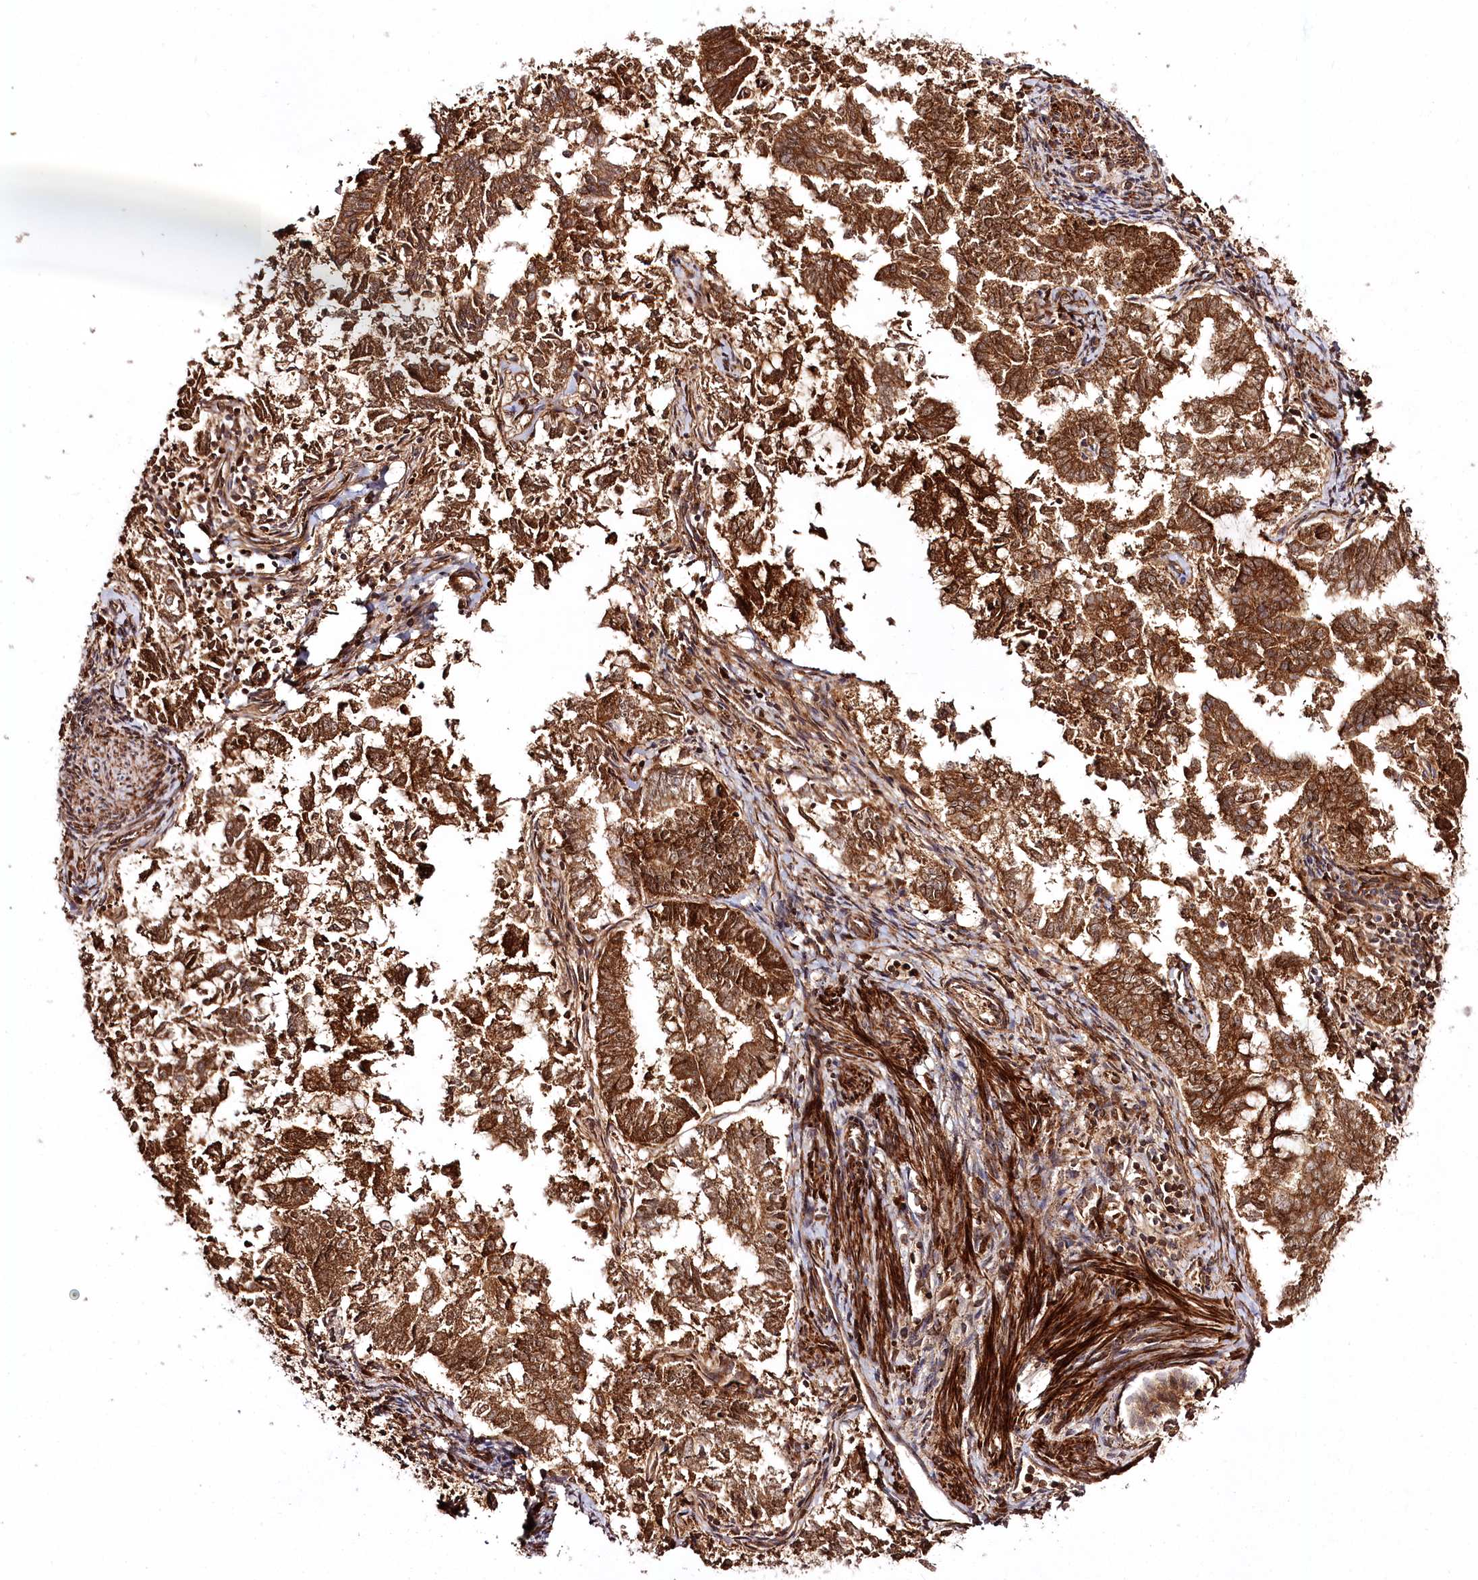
{"staining": {"intensity": "strong", "quantity": ">75%", "location": "cytoplasmic/membranous"}, "tissue": "endometrial cancer", "cell_type": "Tumor cells", "image_type": "cancer", "snomed": [{"axis": "morphology", "description": "Adenocarcinoma, NOS"}, {"axis": "topography", "description": "Endometrium"}], "caption": "Tumor cells reveal high levels of strong cytoplasmic/membranous staining in about >75% of cells in human endometrial adenocarcinoma.", "gene": "REXO2", "patient": {"sex": "female", "age": 79}}